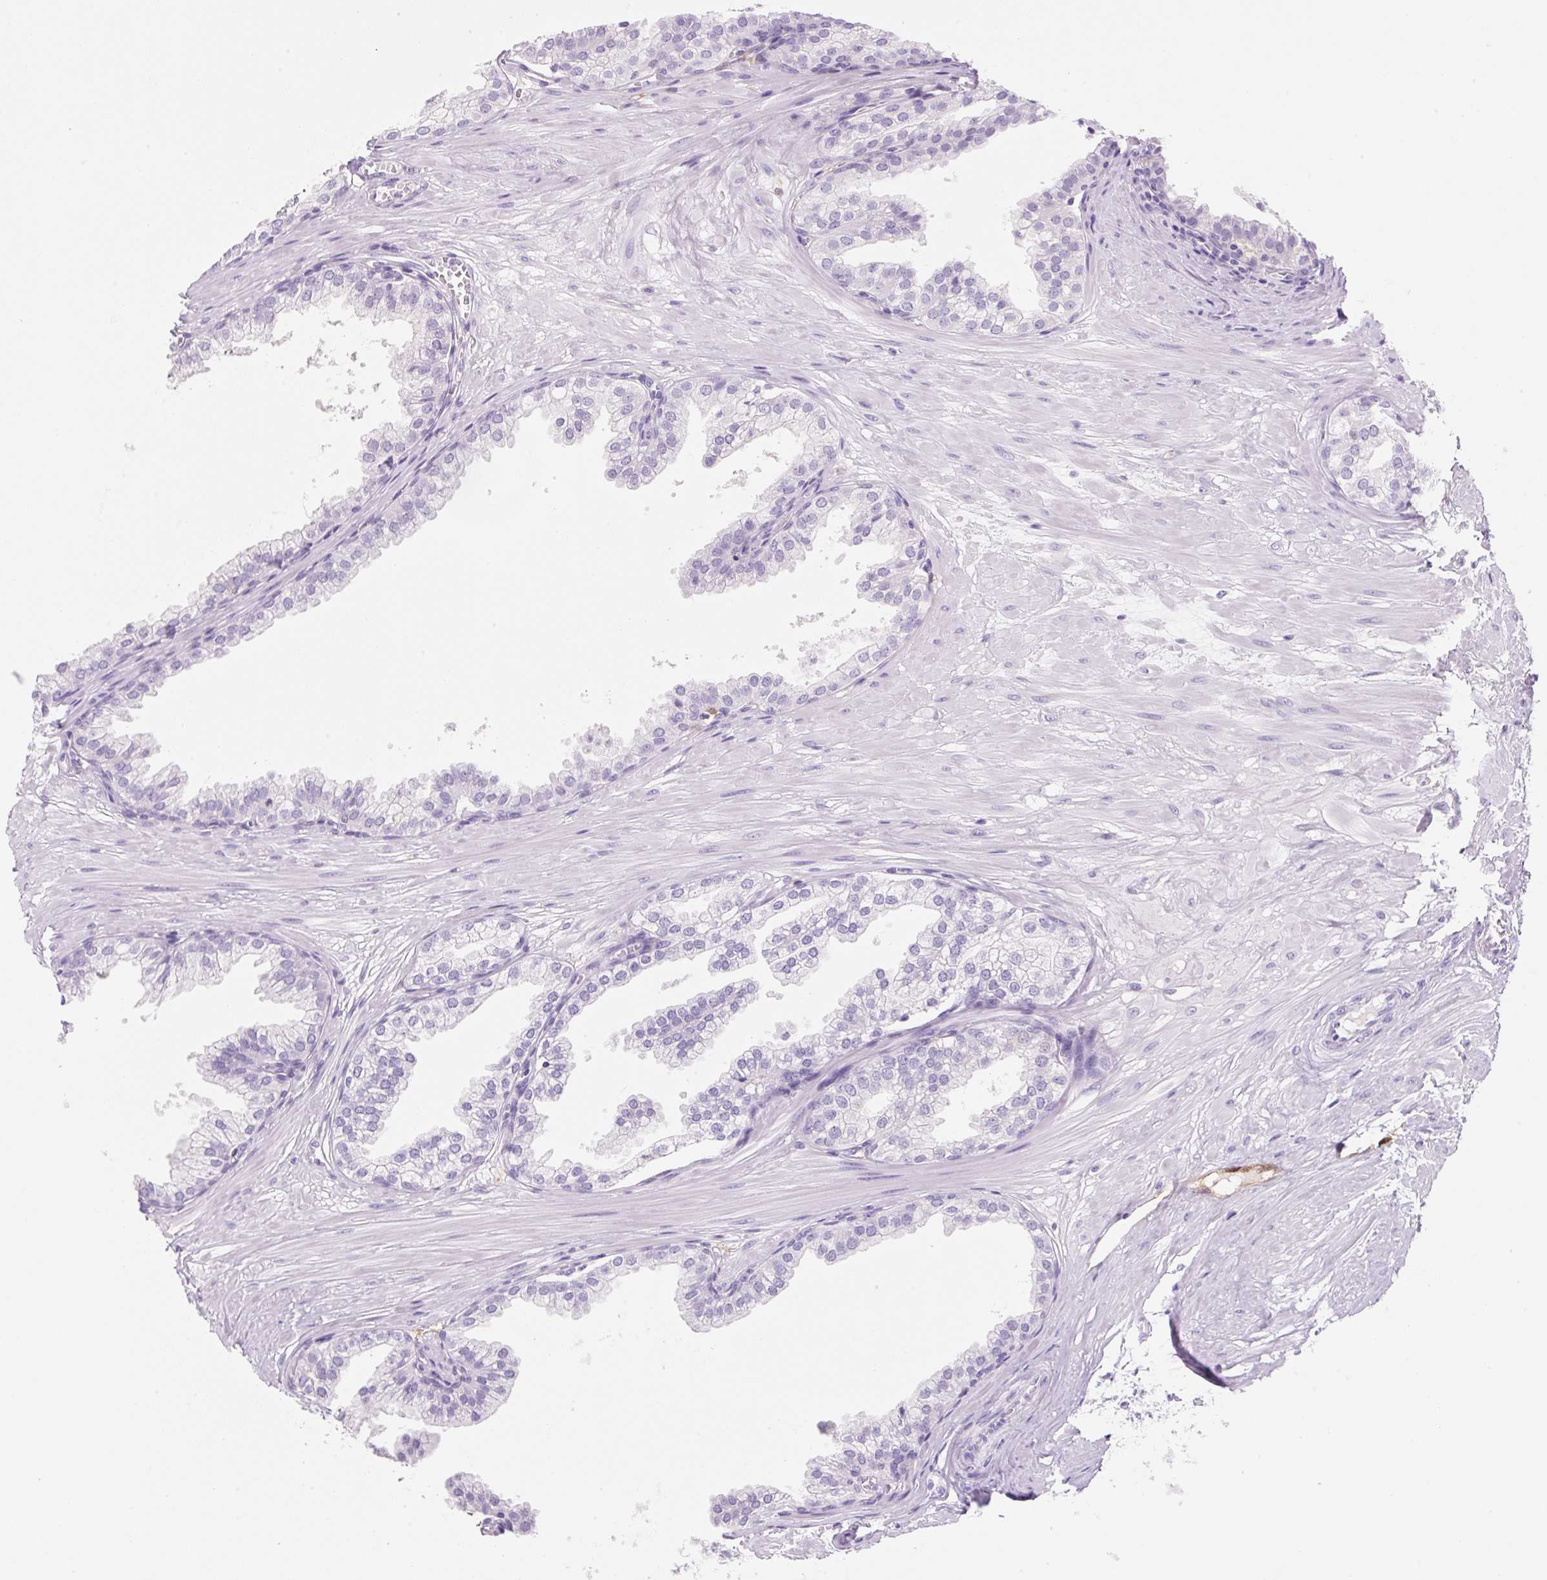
{"staining": {"intensity": "negative", "quantity": "none", "location": "none"}, "tissue": "prostate", "cell_type": "Glandular cells", "image_type": "normal", "snomed": [{"axis": "morphology", "description": "Normal tissue, NOS"}, {"axis": "topography", "description": "Prostate"}, {"axis": "topography", "description": "Peripheral nerve tissue"}], "caption": "A high-resolution histopathology image shows IHC staining of unremarkable prostate, which shows no significant expression in glandular cells.", "gene": "FABP5", "patient": {"sex": "male", "age": 55}}